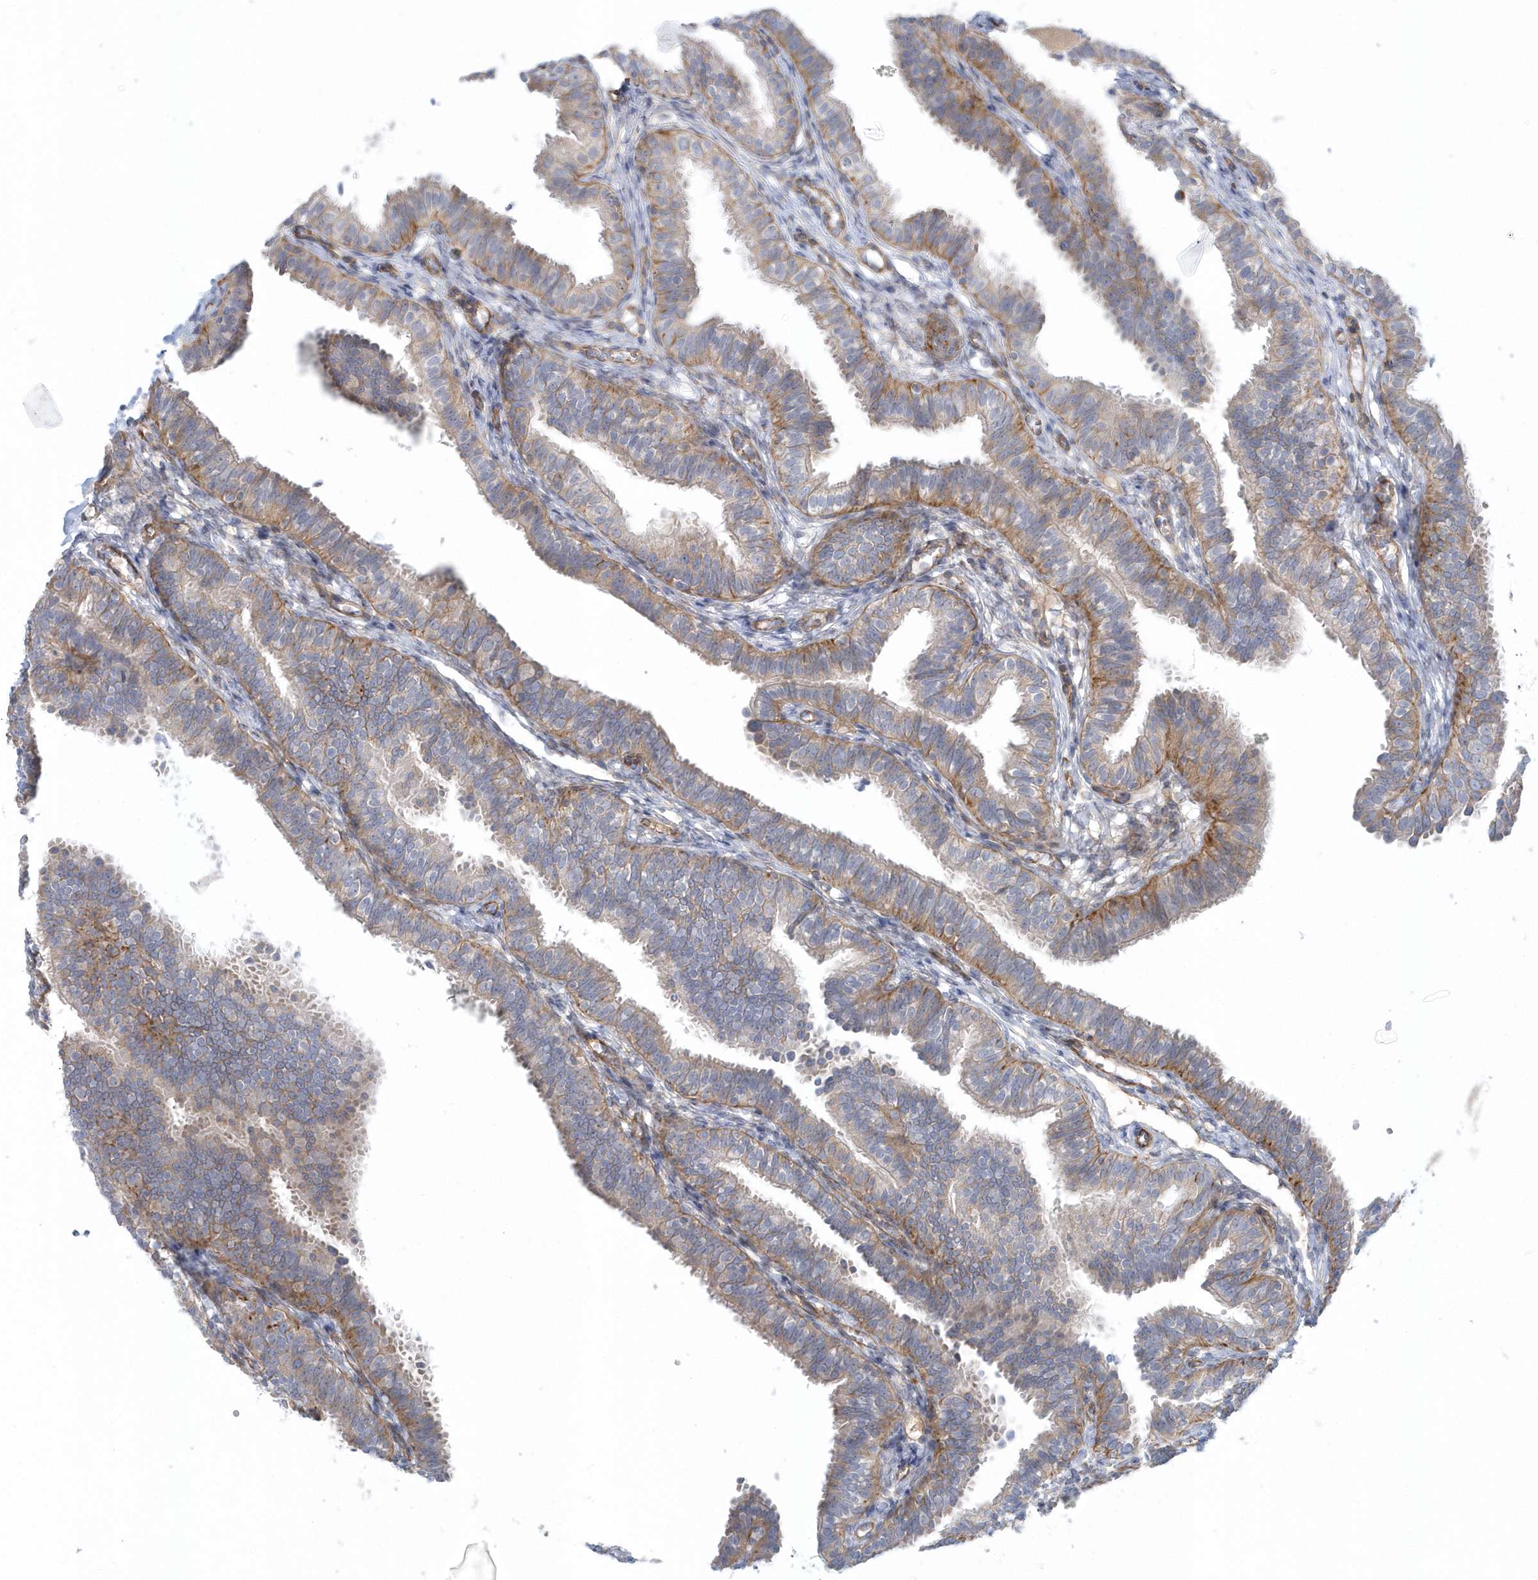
{"staining": {"intensity": "moderate", "quantity": "25%-75%", "location": "cytoplasmic/membranous"}, "tissue": "fallopian tube", "cell_type": "Glandular cells", "image_type": "normal", "snomed": [{"axis": "morphology", "description": "Normal tissue, NOS"}, {"axis": "topography", "description": "Fallopian tube"}], "caption": "Moderate cytoplasmic/membranous positivity for a protein is present in approximately 25%-75% of glandular cells of normal fallopian tube using IHC.", "gene": "GPR152", "patient": {"sex": "female", "age": 35}}